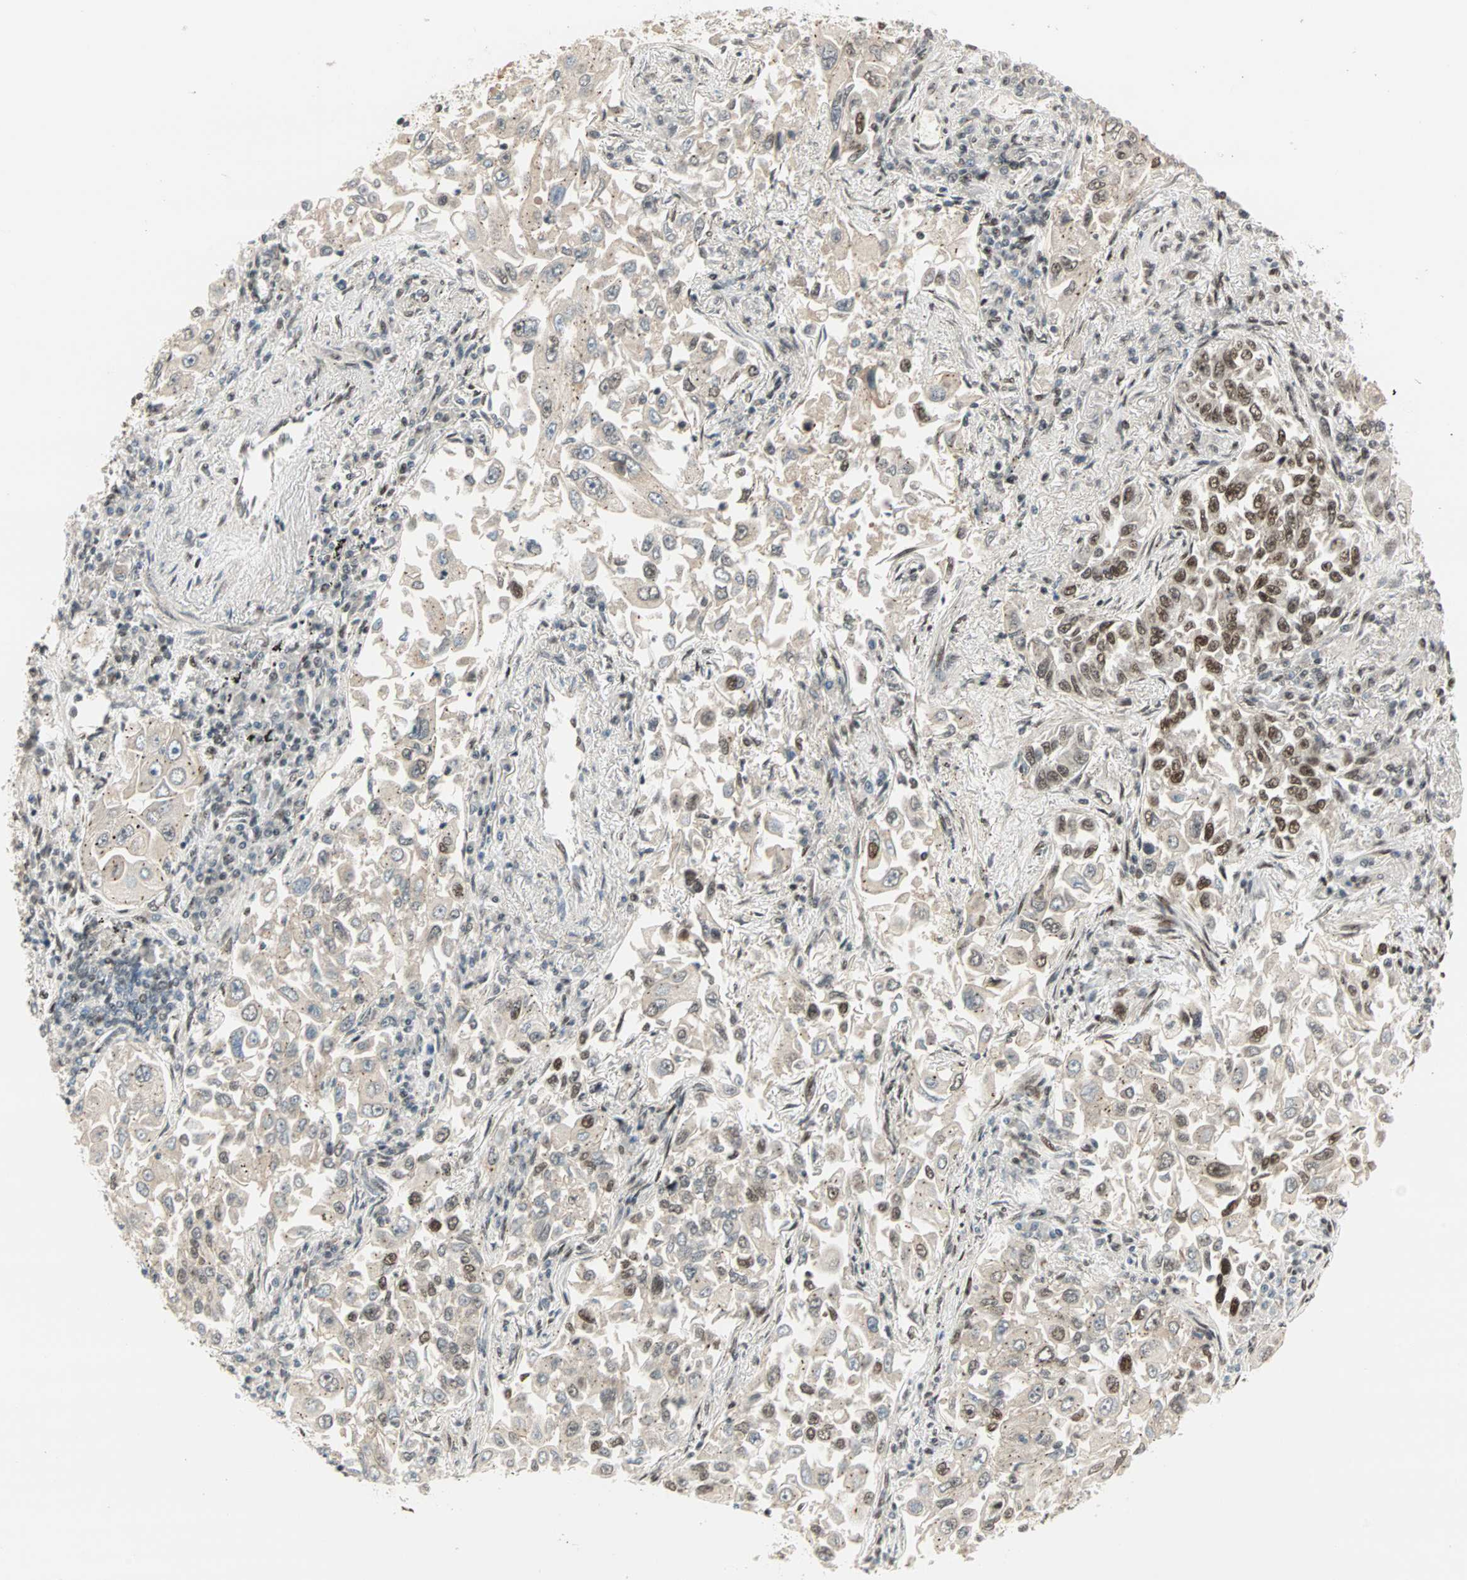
{"staining": {"intensity": "moderate", "quantity": "<25%", "location": "nuclear"}, "tissue": "lung cancer", "cell_type": "Tumor cells", "image_type": "cancer", "snomed": [{"axis": "morphology", "description": "Adenocarcinoma, NOS"}, {"axis": "topography", "description": "Lung"}], "caption": "Immunohistochemical staining of human lung cancer (adenocarcinoma) shows low levels of moderate nuclear staining in approximately <25% of tumor cells.", "gene": "BLM", "patient": {"sex": "male", "age": 84}}